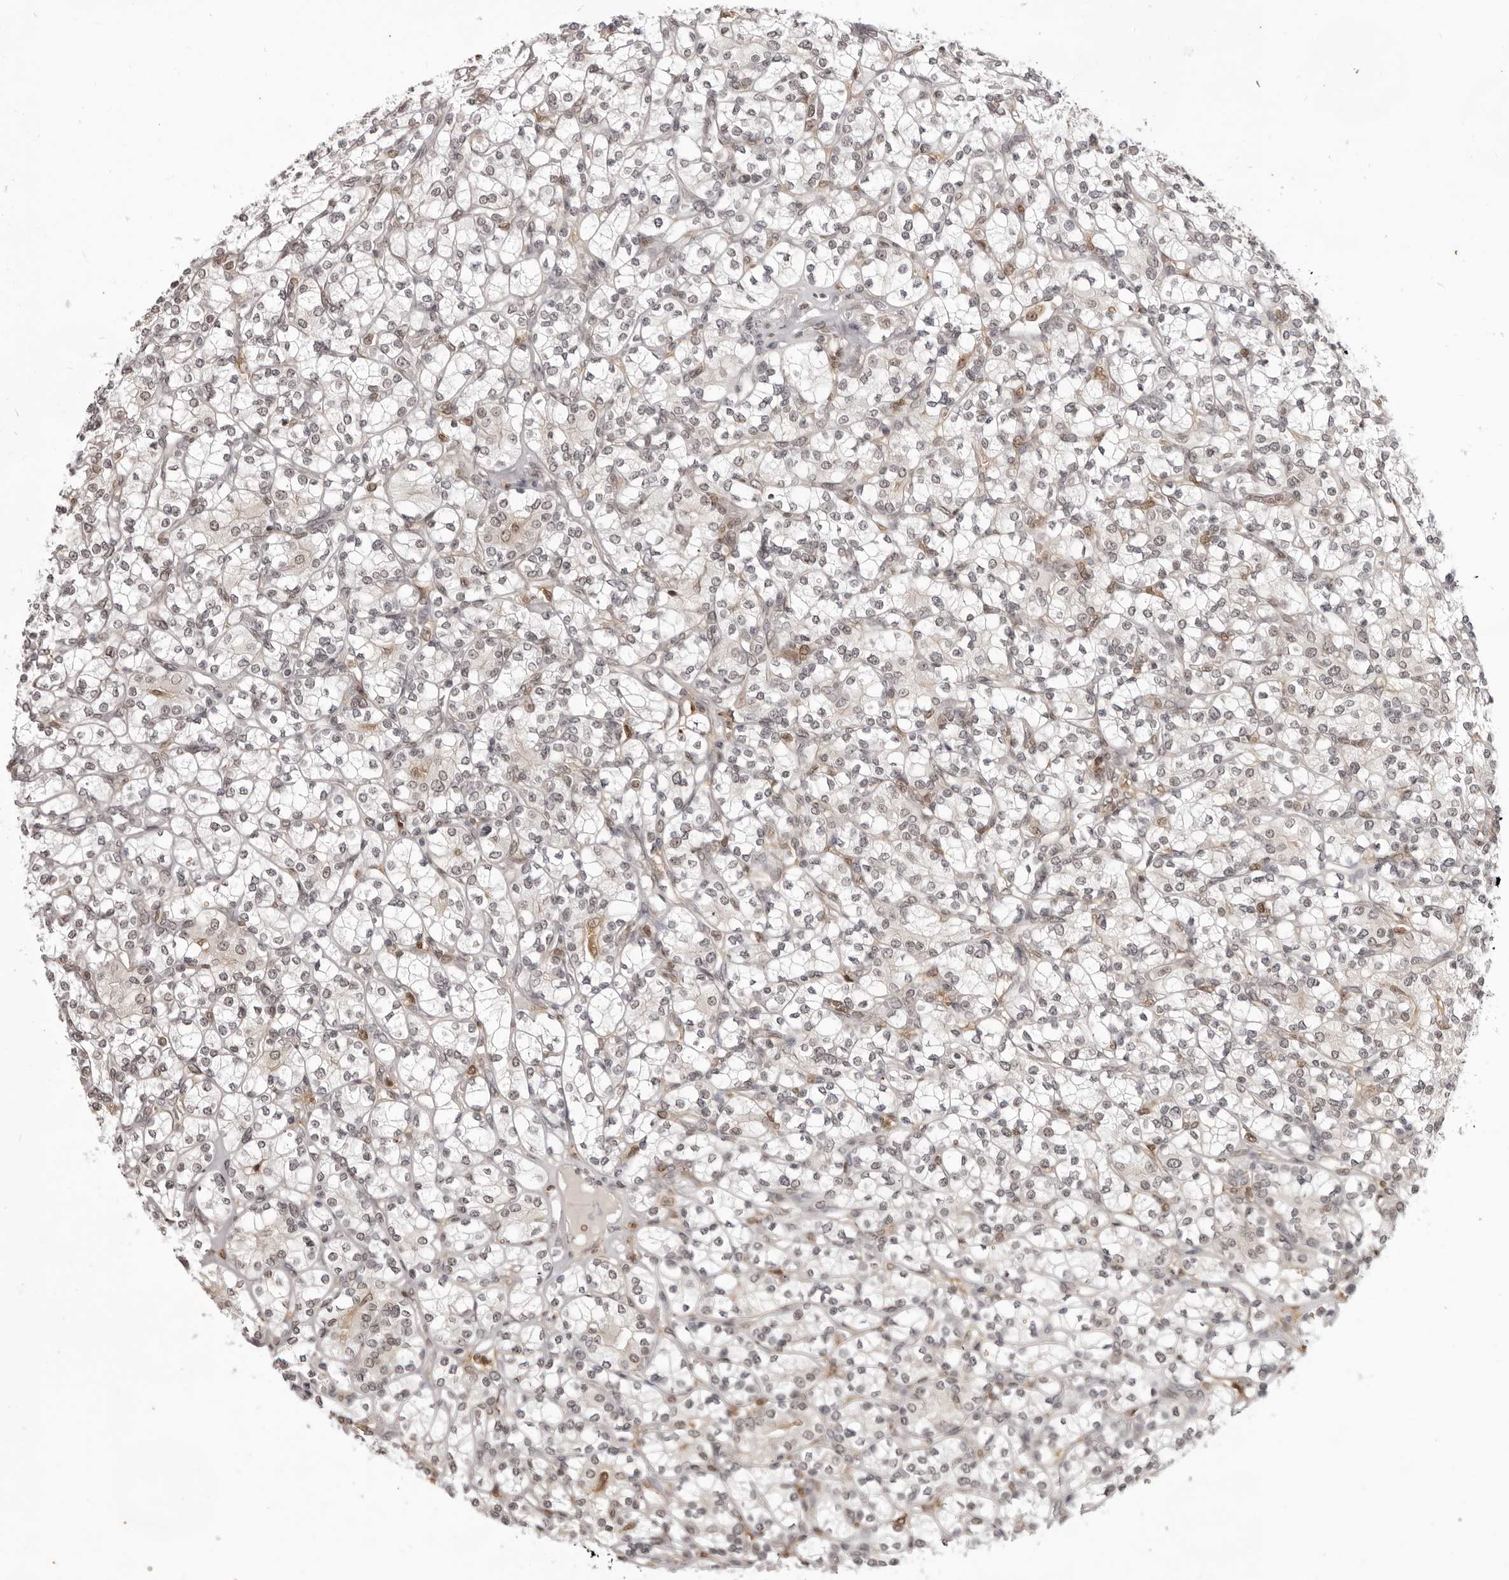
{"staining": {"intensity": "negative", "quantity": "none", "location": "none"}, "tissue": "renal cancer", "cell_type": "Tumor cells", "image_type": "cancer", "snomed": [{"axis": "morphology", "description": "Adenocarcinoma, NOS"}, {"axis": "topography", "description": "Kidney"}], "caption": "Tumor cells are negative for protein expression in human adenocarcinoma (renal).", "gene": "SRGAP2", "patient": {"sex": "male", "age": 77}}